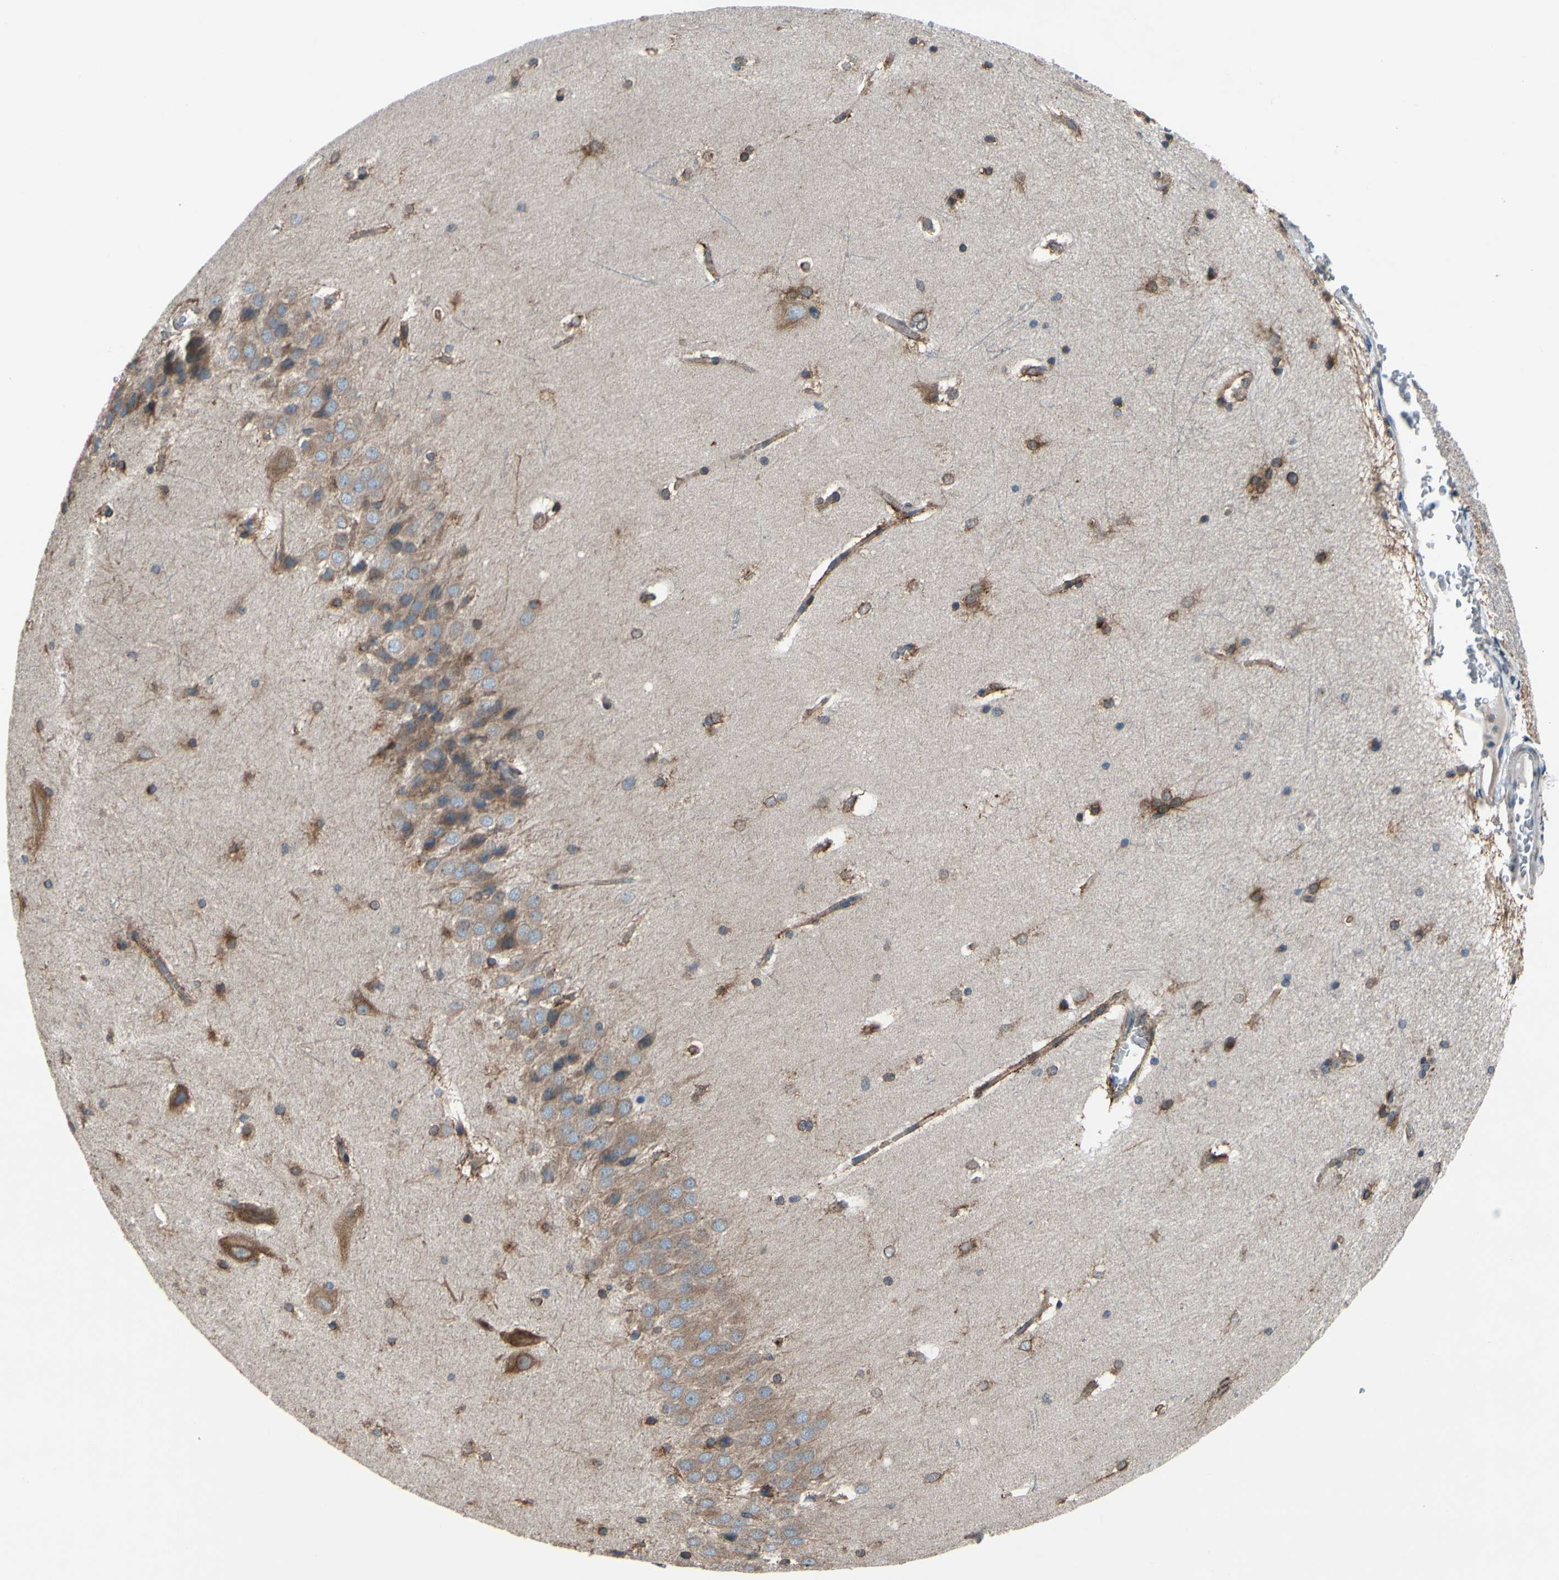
{"staining": {"intensity": "strong", "quantity": "25%-75%", "location": "cytoplasmic/membranous"}, "tissue": "hippocampus", "cell_type": "Glial cells", "image_type": "normal", "snomed": [{"axis": "morphology", "description": "Normal tissue, NOS"}, {"axis": "topography", "description": "Hippocampus"}], "caption": "High-magnification brightfield microscopy of benign hippocampus stained with DAB (3,3'-diaminobenzidine) (brown) and counterstained with hematoxylin (blue). glial cells exhibit strong cytoplasmic/membranous expression is present in about25%-75% of cells.", "gene": "CLCC1", "patient": {"sex": "female", "age": 19}}